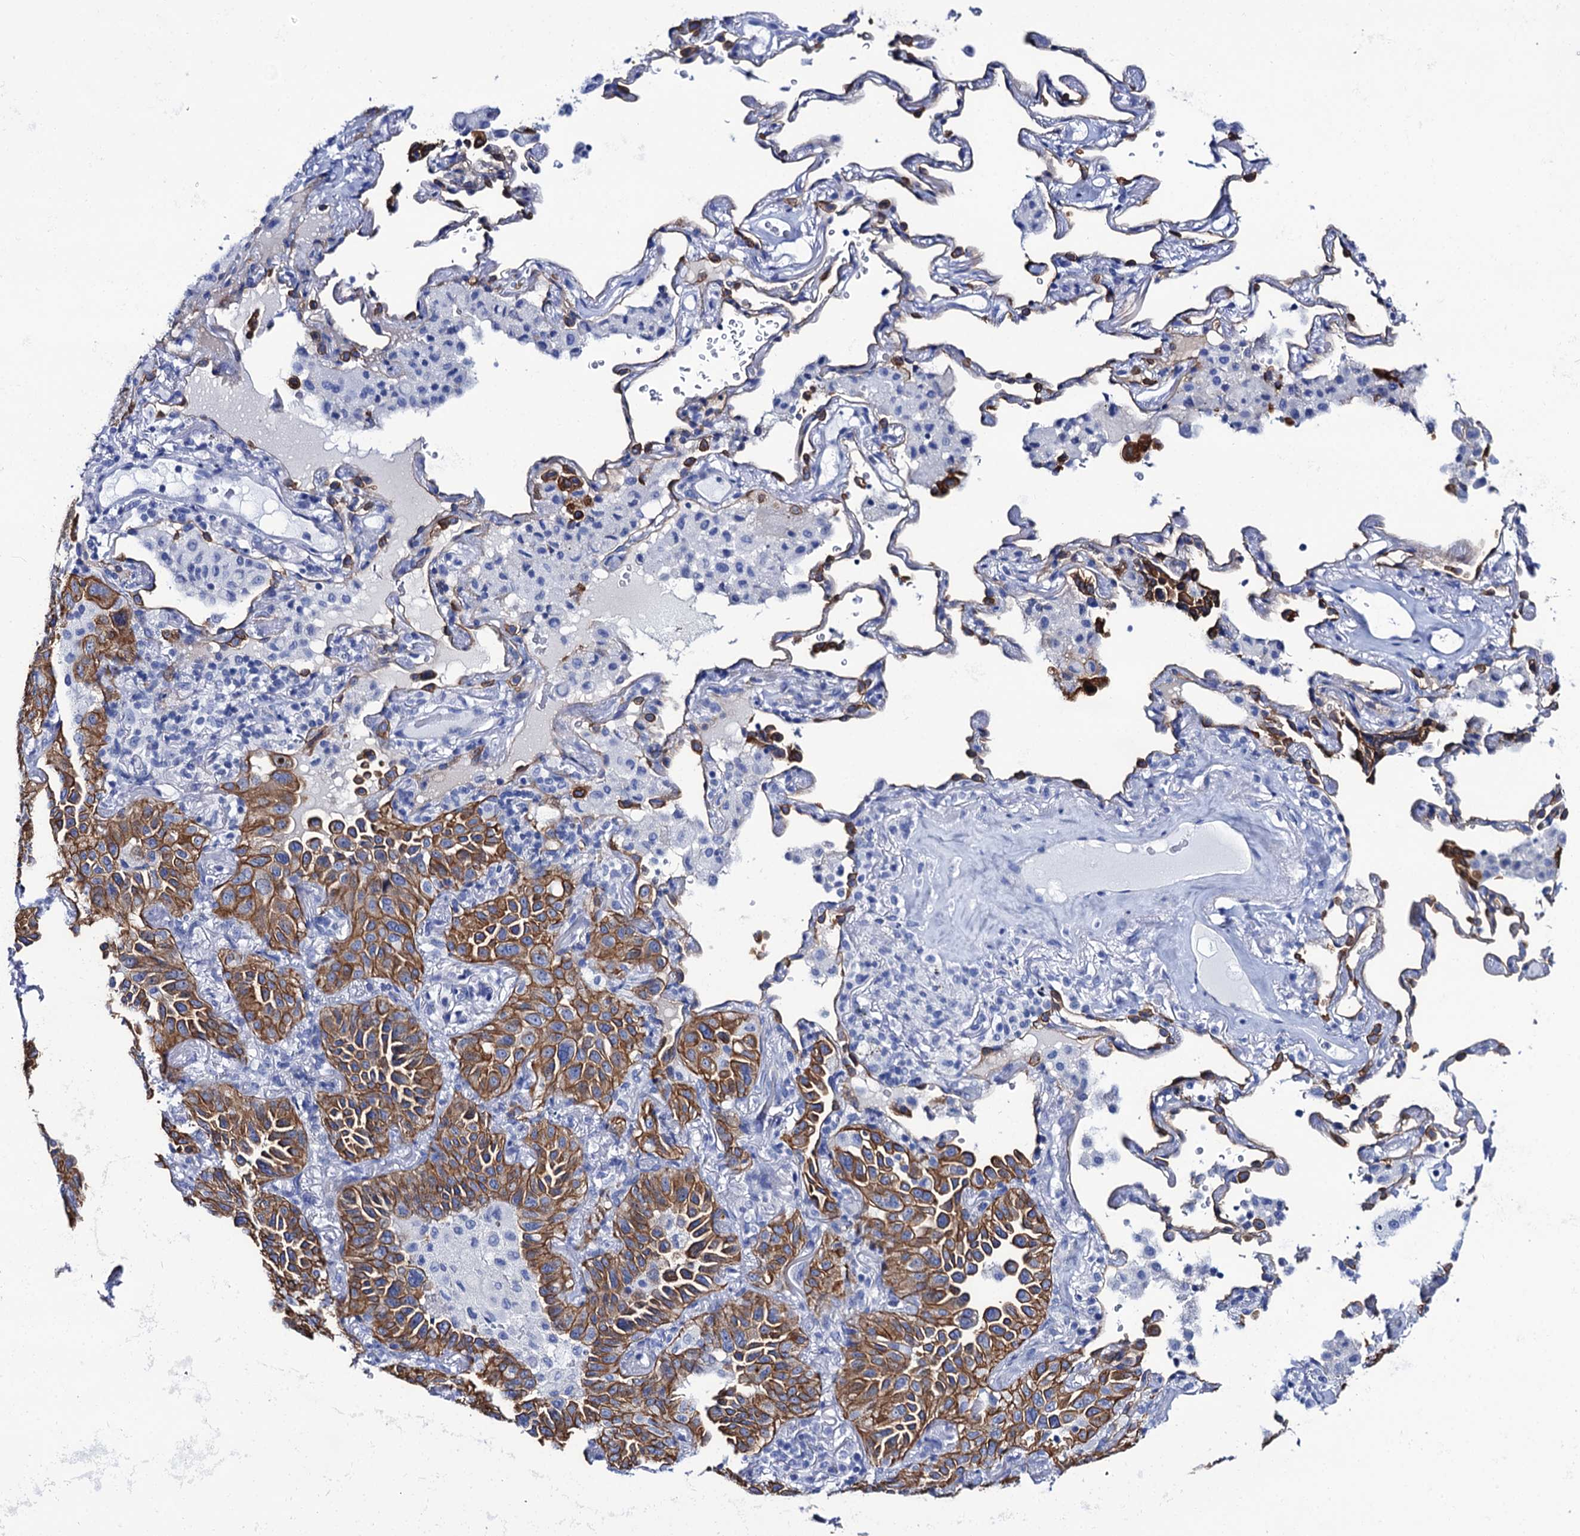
{"staining": {"intensity": "strong", "quantity": ">75%", "location": "cytoplasmic/membranous"}, "tissue": "lung cancer", "cell_type": "Tumor cells", "image_type": "cancer", "snomed": [{"axis": "morphology", "description": "Adenocarcinoma, NOS"}, {"axis": "topography", "description": "Lung"}], "caption": "Immunohistochemistry image of neoplastic tissue: lung cancer stained using immunohistochemistry (IHC) exhibits high levels of strong protein expression localized specifically in the cytoplasmic/membranous of tumor cells, appearing as a cytoplasmic/membranous brown color.", "gene": "RAB3IP", "patient": {"sex": "female", "age": 69}}